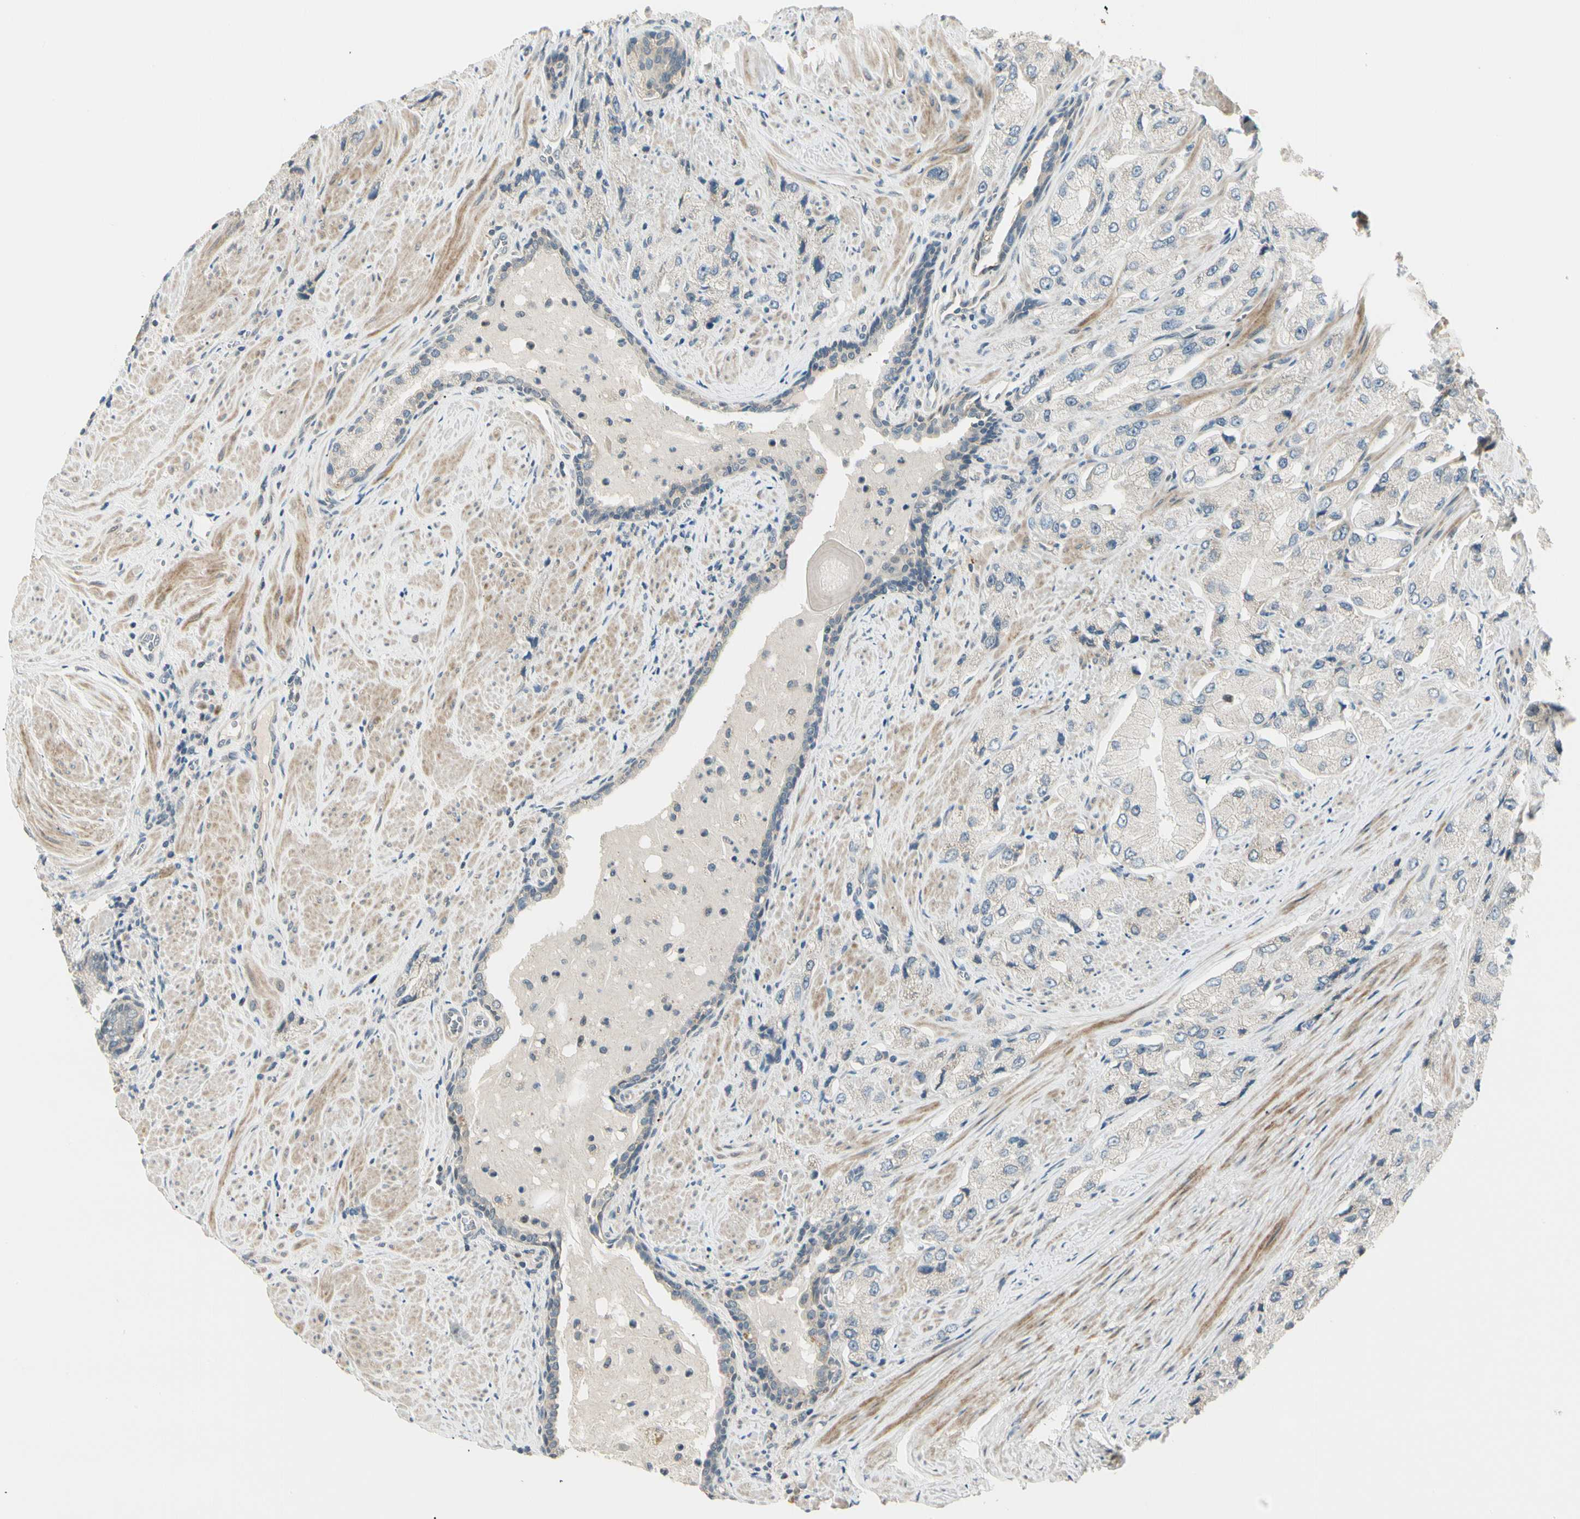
{"staining": {"intensity": "negative", "quantity": "none", "location": "none"}, "tissue": "prostate cancer", "cell_type": "Tumor cells", "image_type": "cancer", "snomed": [{"axis": "morphology", "description": "Adenocarcinoma, High grade"}, {"axis": "topography", "description": "Prostate"}], "caption": "The histopathology image displays no significant positivity in tumor cells of prostate adenocarcinoma (high-grade).", "gene": "PCDHB15", "patient": {"sex": "male", "age": 58}}